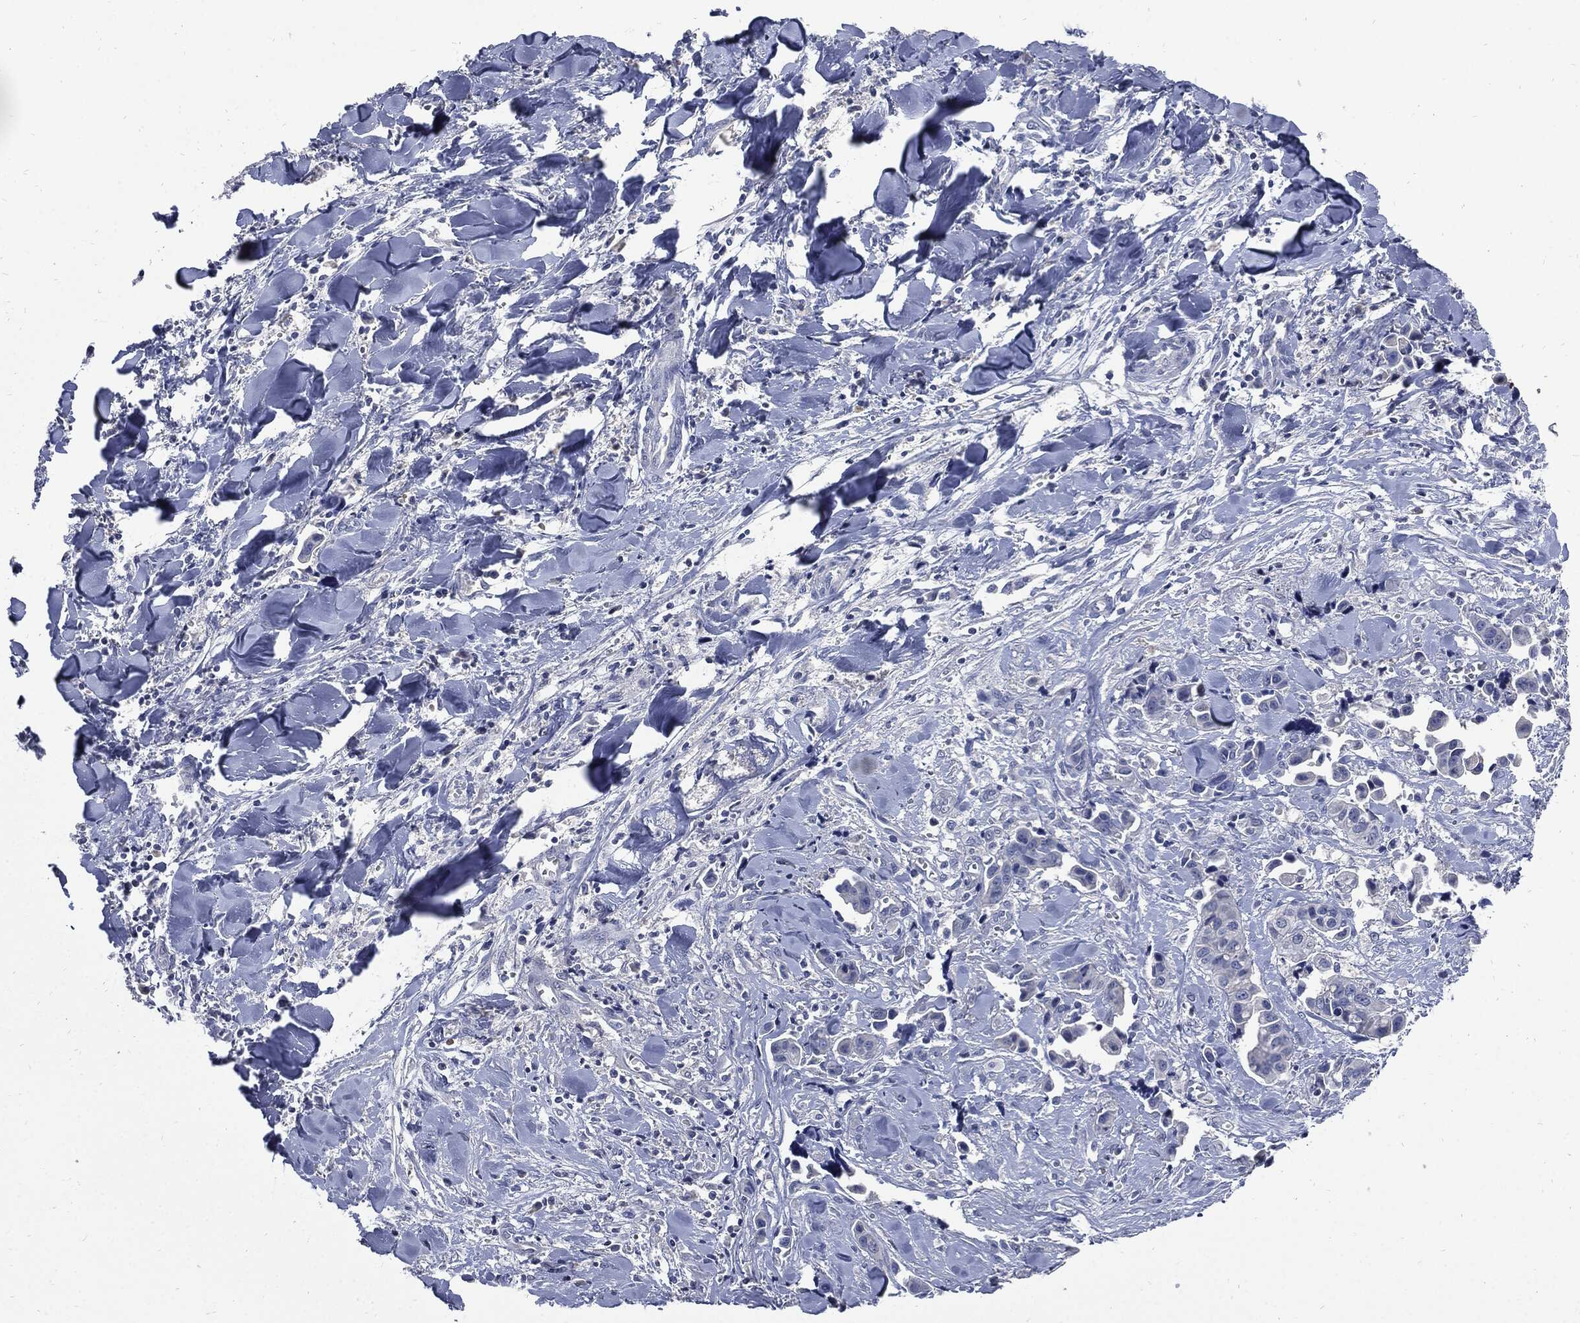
{"staining": {"intensity": "negative", "quantity": "none", "location": "none"}, "tissue": "head and neck cancer", "cell_type": "Tumor cells", "image_type": "cancer", "snomed": [{"axis": "morphology", "description": "Adenocarcinoma, NOS"}, {"axis": "topography", "description": "Head-Neck"}], "caption": "Photomicrograph shows no significant protein staining in tumor cells of head and neck cancer. (DAB (3,3'-diaminobenzidine) IHC visualized using brightfield microscopy, high magnification).", "gene": "CPE", "patient": {"sex": "male", "age": 76}}